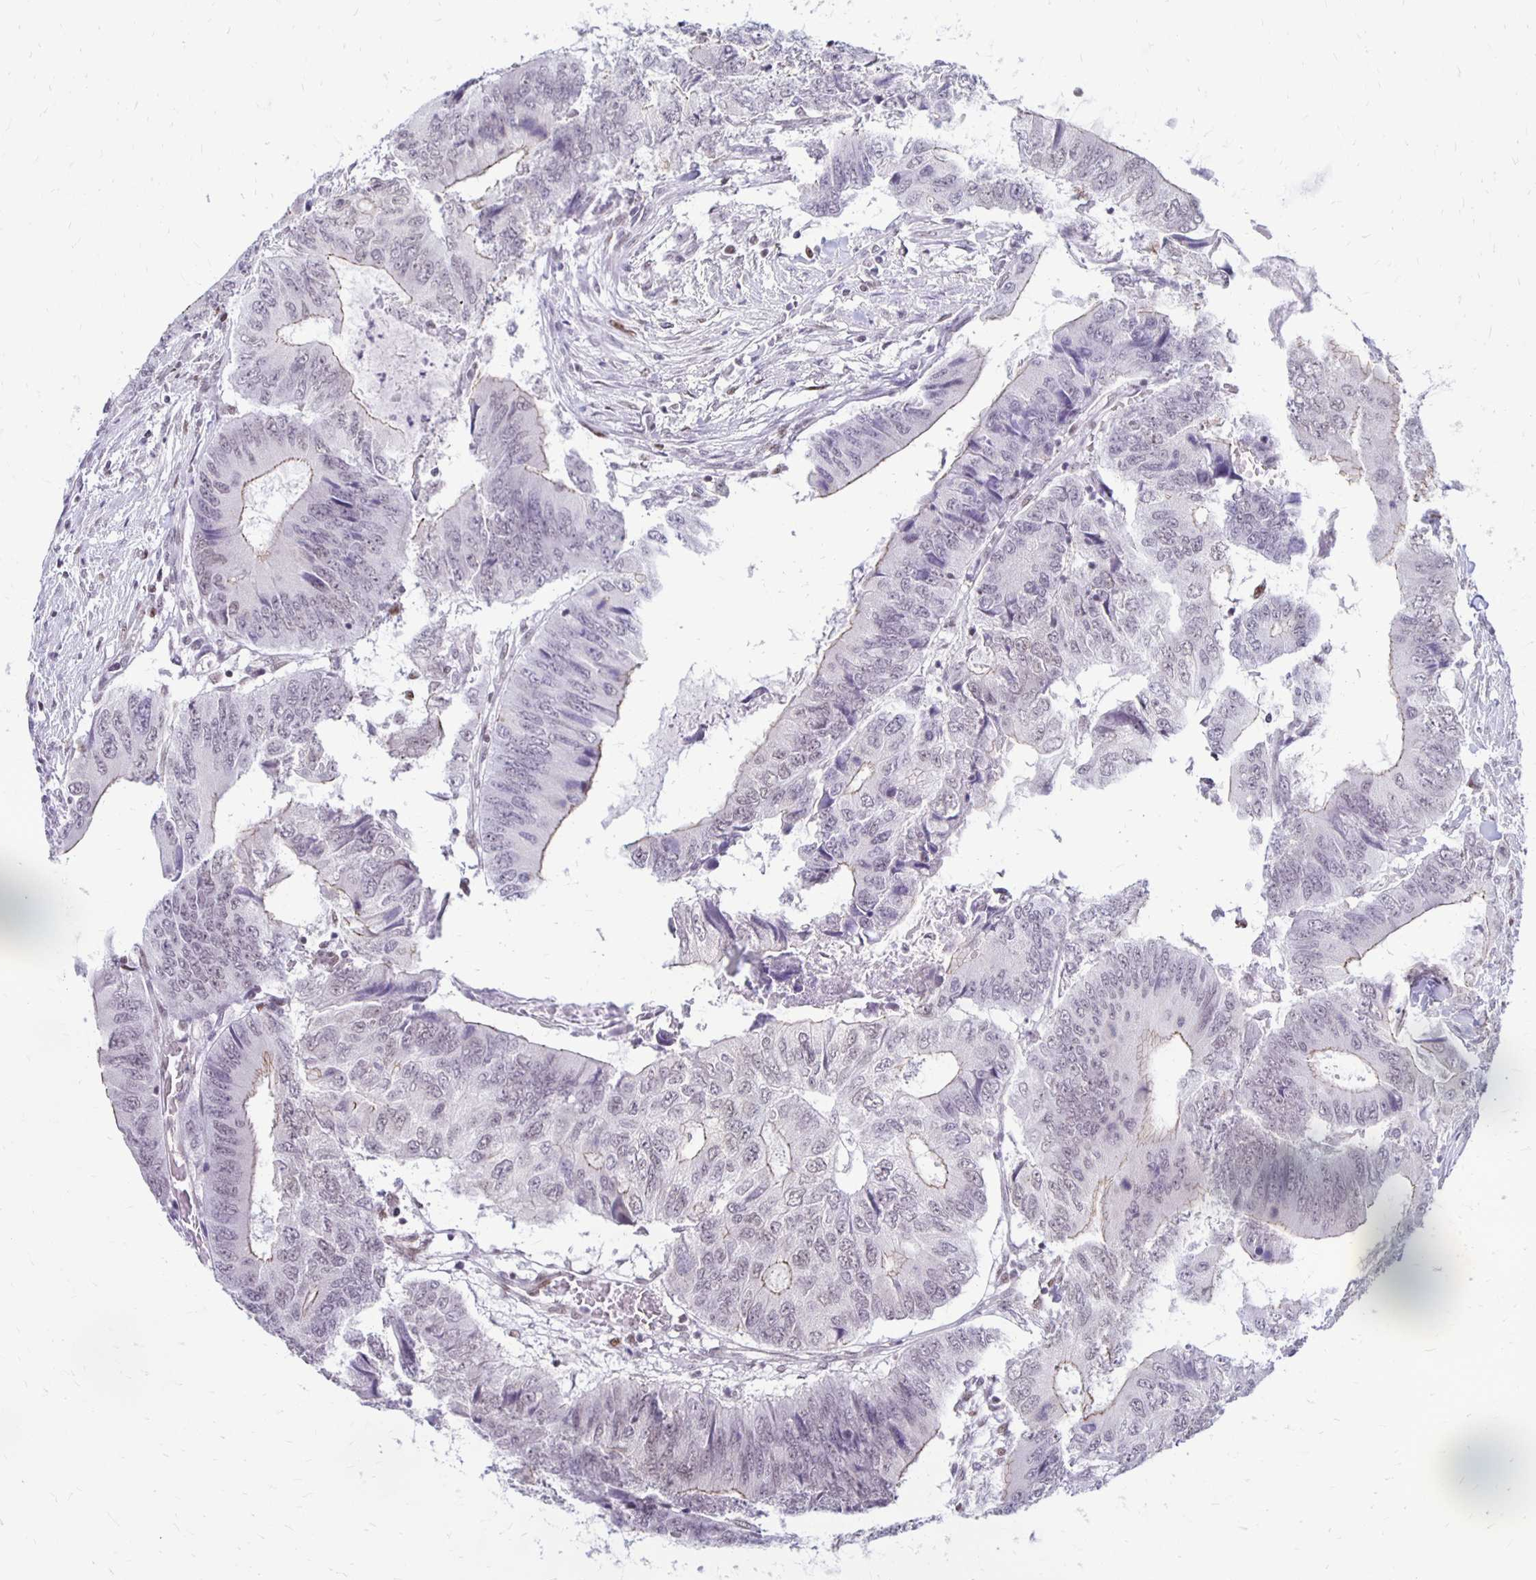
{"staining": {"intensity": "weak", "quantity": "<25%", "location": "cytoplasmic/membranous,nuclear"}, "tissue": "colorectal cancer", "cell_type": "Tumor cells", "image_type": "cancer", "snomed": [{"axis": "morphology", "description": "Adenocarcinoma, NOS"}, {"axis": "topography", "description": "Colon"}], "caption": "DAB immunohistochemical staining of human colorectal cancer shows no significant positivity in tumor cells.", "gene": "DDB2", "patient": {"sex": "male", "age": 53}}